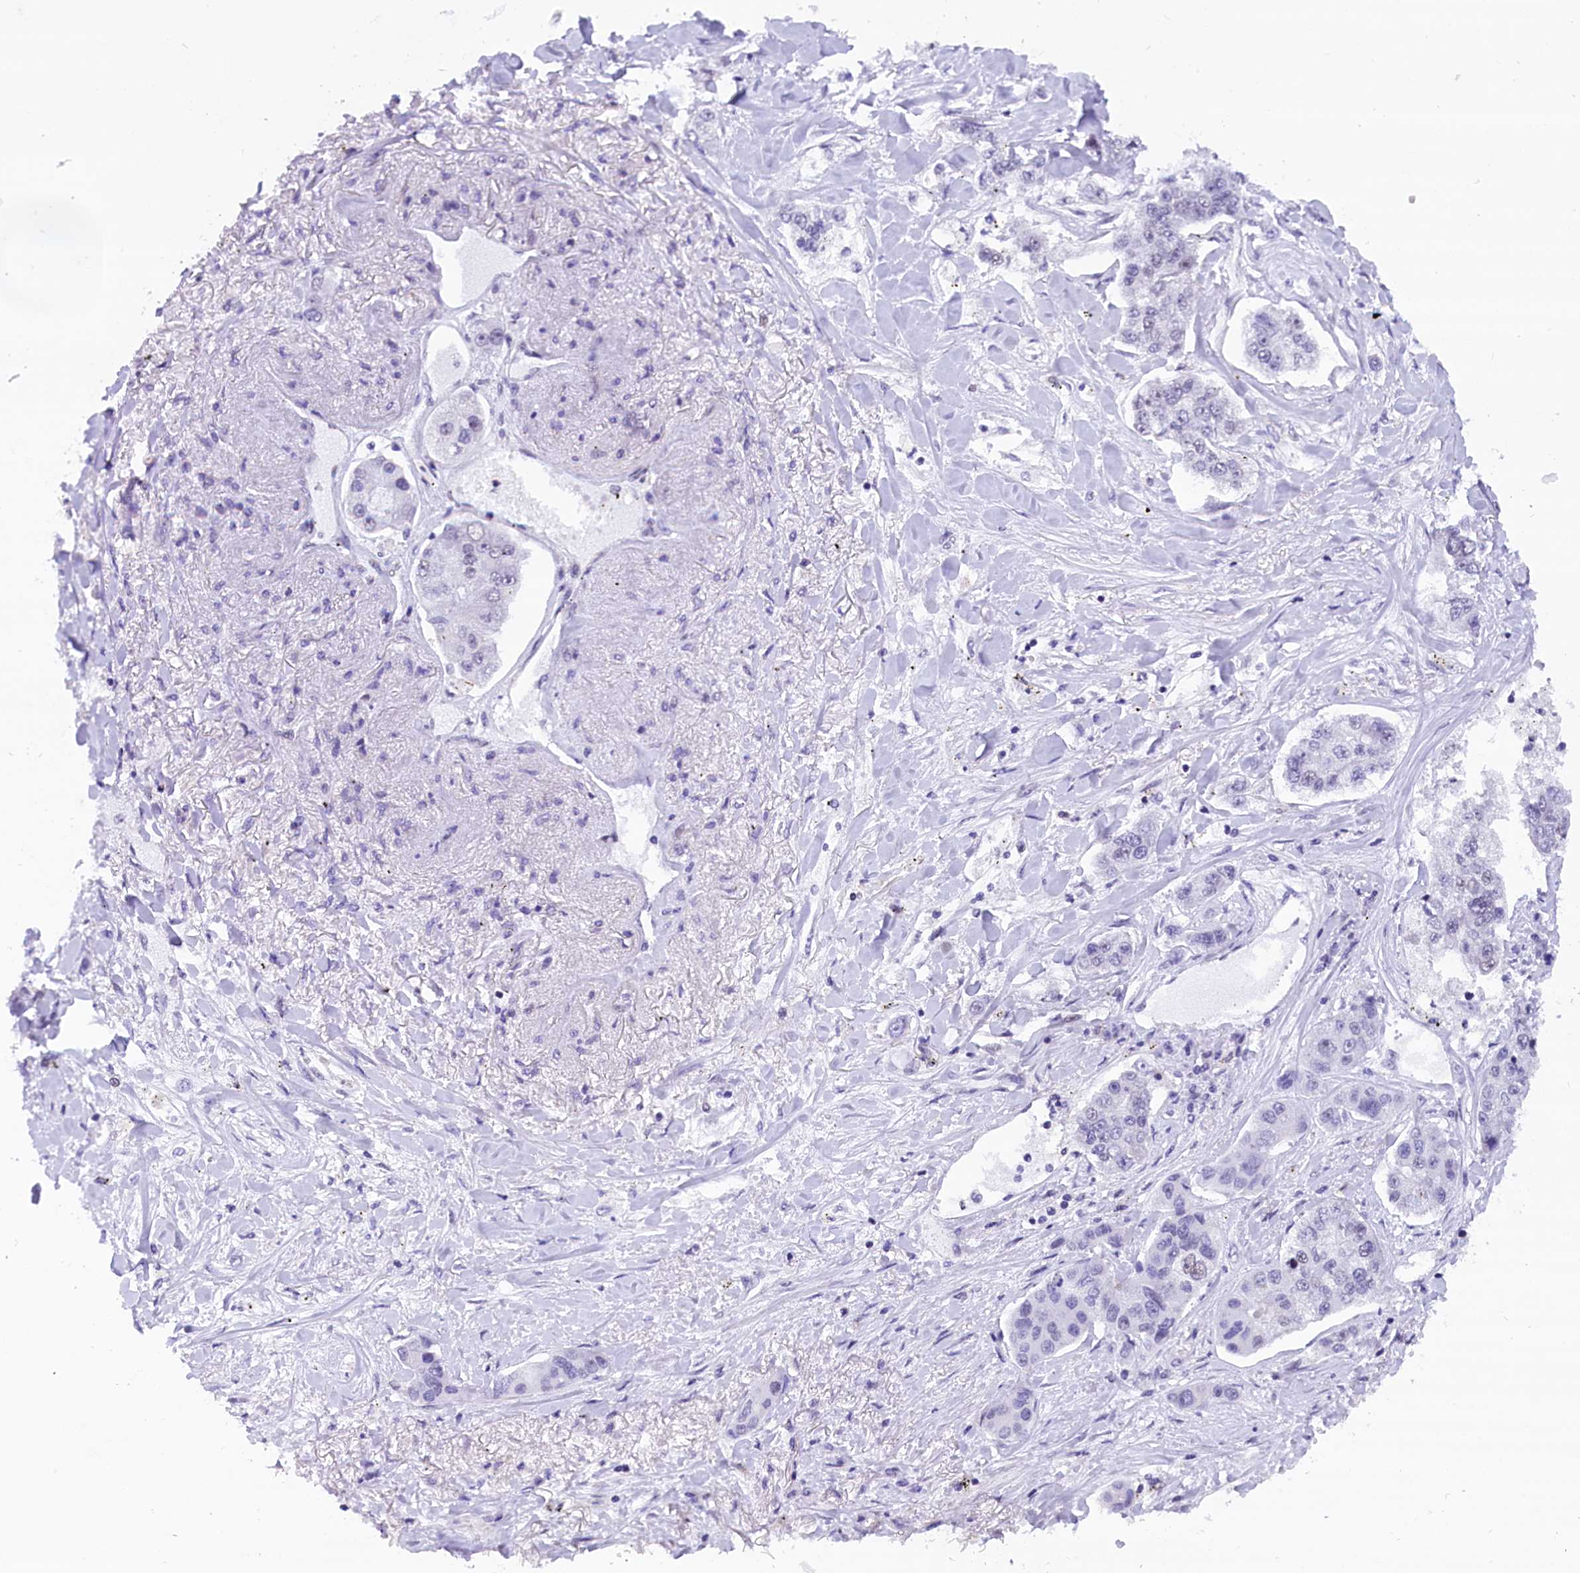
{"staining": {"intensity": "negative", "quantity": "none", "location": "none"}, "tissue": "lung cancer", "cell_type": "Tumor cells", "image_type": "cancer", "snomed": [{"axis": "morphology", "description": "Adenocarcinoma, NOS"}, {"axis": "topography", "description": "Lung"}], "caption": "Immunohistochemistry histopathology image of human lung cancer (adenocarcinoma) stained for a protein (brown), which exhibits no positivity in tumor cells.", "gene": "CDYL2", "patient": {"sex": "male", "age": 49}}